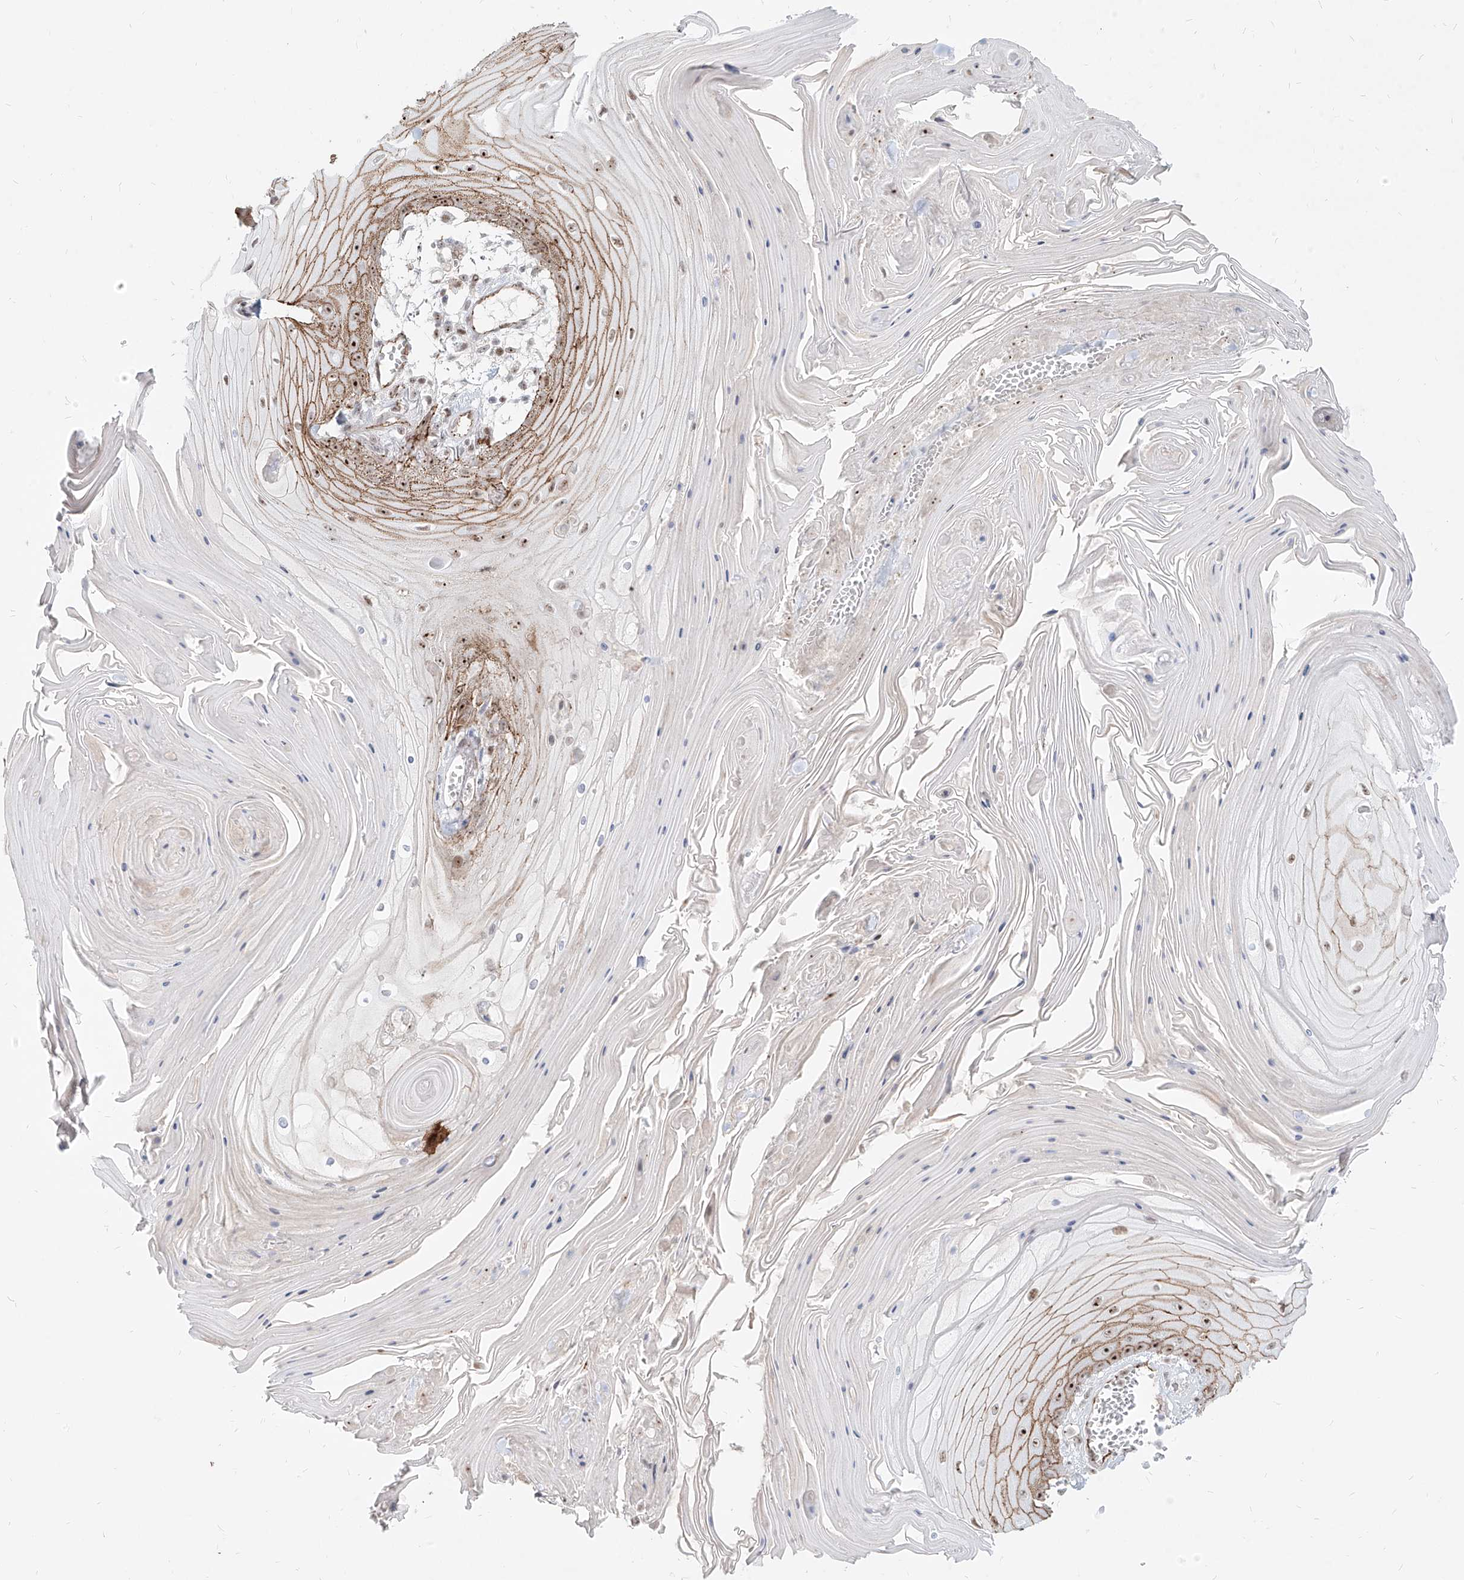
{"staining": {"intensity": "strong", "quantity": "25%-75%", "location": "nuclear"}, "tissue": "skin cancer", "cell_type": "Tumor cells", "image_type": "cancer", "snomed": [{"axis": "morphology", "description": "Squamous cell carcinoma, NOS"}, {"axis": "topography", "description": "Skin"}], "caption": "Skin cancer (squamous cell carcinoma) was stained to show a protein in brown. There is high levels of strong nuclear positivity in approximately 25%-75% of tumor cells.", "gene": "ZNF710", "patient": {"sex": "male", "age": 74}}